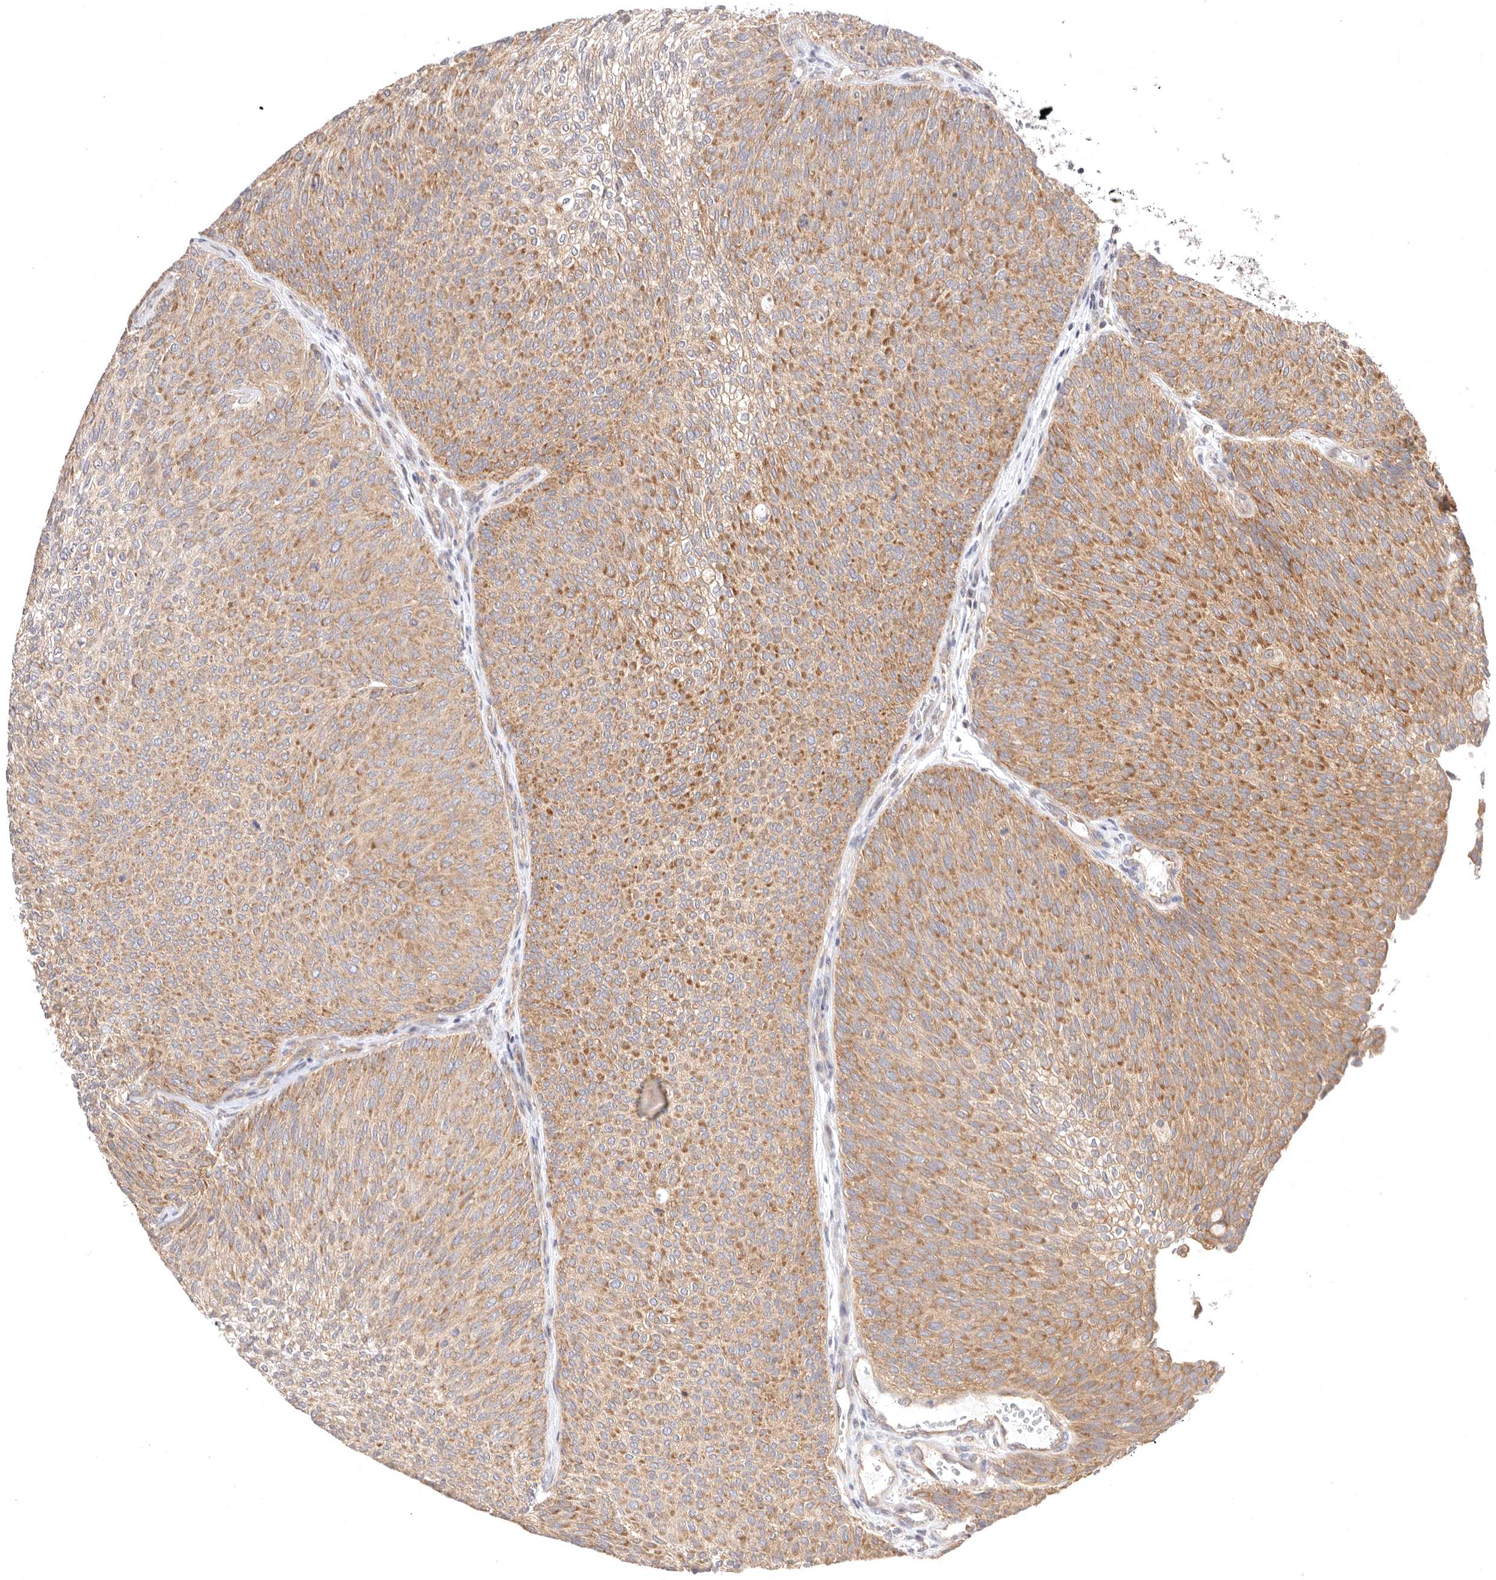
{"staining": {"intensity": "moderate", "quantity": ">75%", "location": "cytoplasmic/membranous"}, "tissue": "urothelial cancer", "cell_type": "Tumor cells", "image_type": "cancer", "snomed": [{"axis": "morphology", "description": "Urothelial carcinoma, Low grade"}, {"axis": "topography", "description": "Urinary bladder"}], "caption": "A medium amount of moderate cytoplasmic/membranous staining is identified in about >75% of tumor cells in urothelial carcinoma (low-grade) tissue. (DAB (3,3'-diaminobenzidine) IHC with brightfield microscopy, high magnification).", "gene": "KCMF1", "patient": {"sex": "female", "age": 79}}